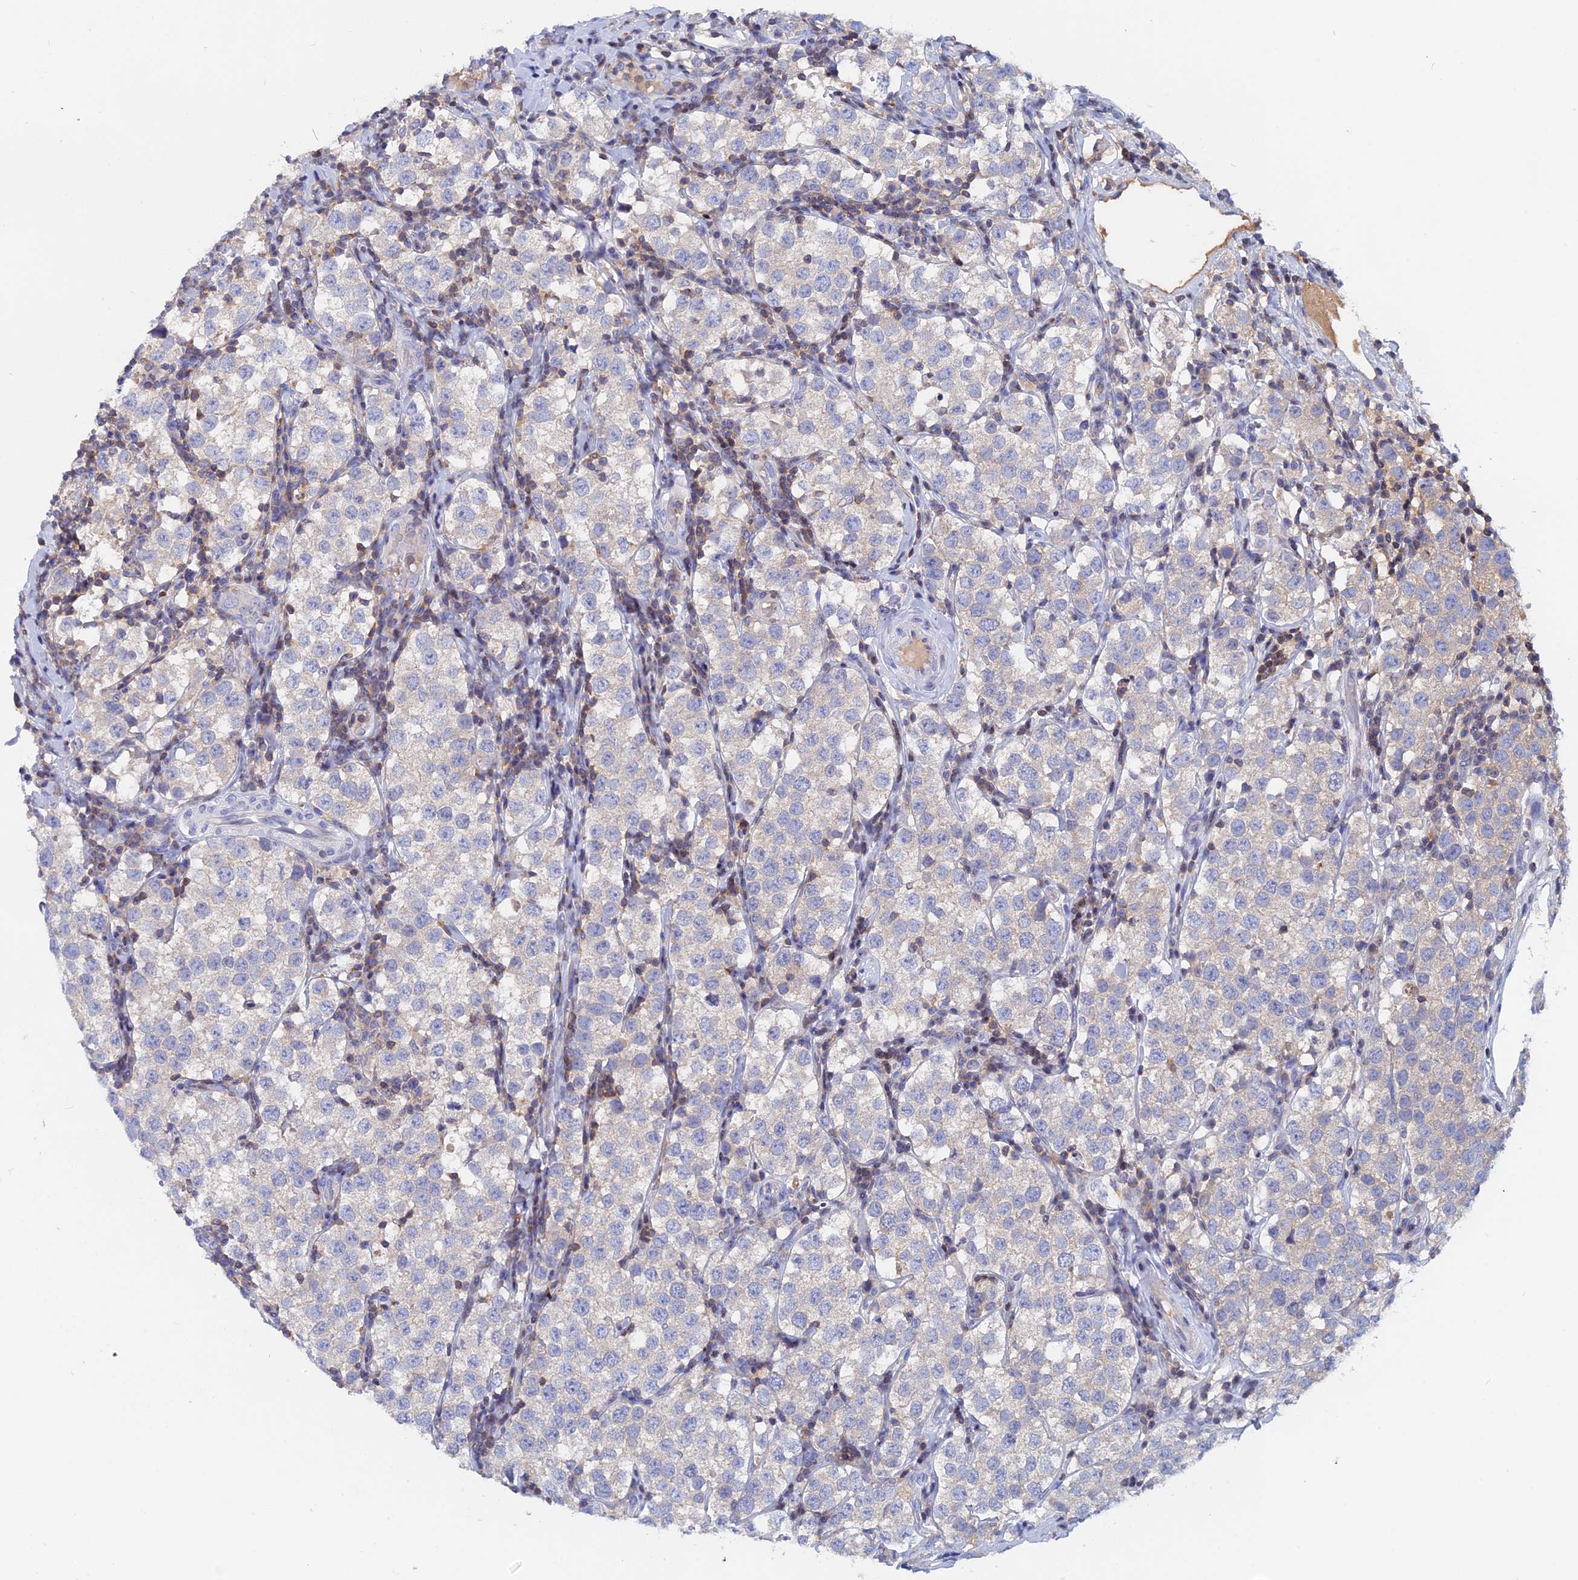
{"staining": {"intensity": "negative", "quantity": "none", "location": "none"}, "tissue": "testis cancer", "cell_type": "Tumor cells", "image_type": "cancer", "snomed": [{"axis": "morphology", "description": "Seminoma, NOS"}, {"axis": "topography", "description": "Testis"}], "caption": "IHC photomicrograph of human testis cancer stained for a protein (brown), which displays no expression in tumor cells.", "gene": "ACP7", "patient": {"sex": "male", "age": 34}}